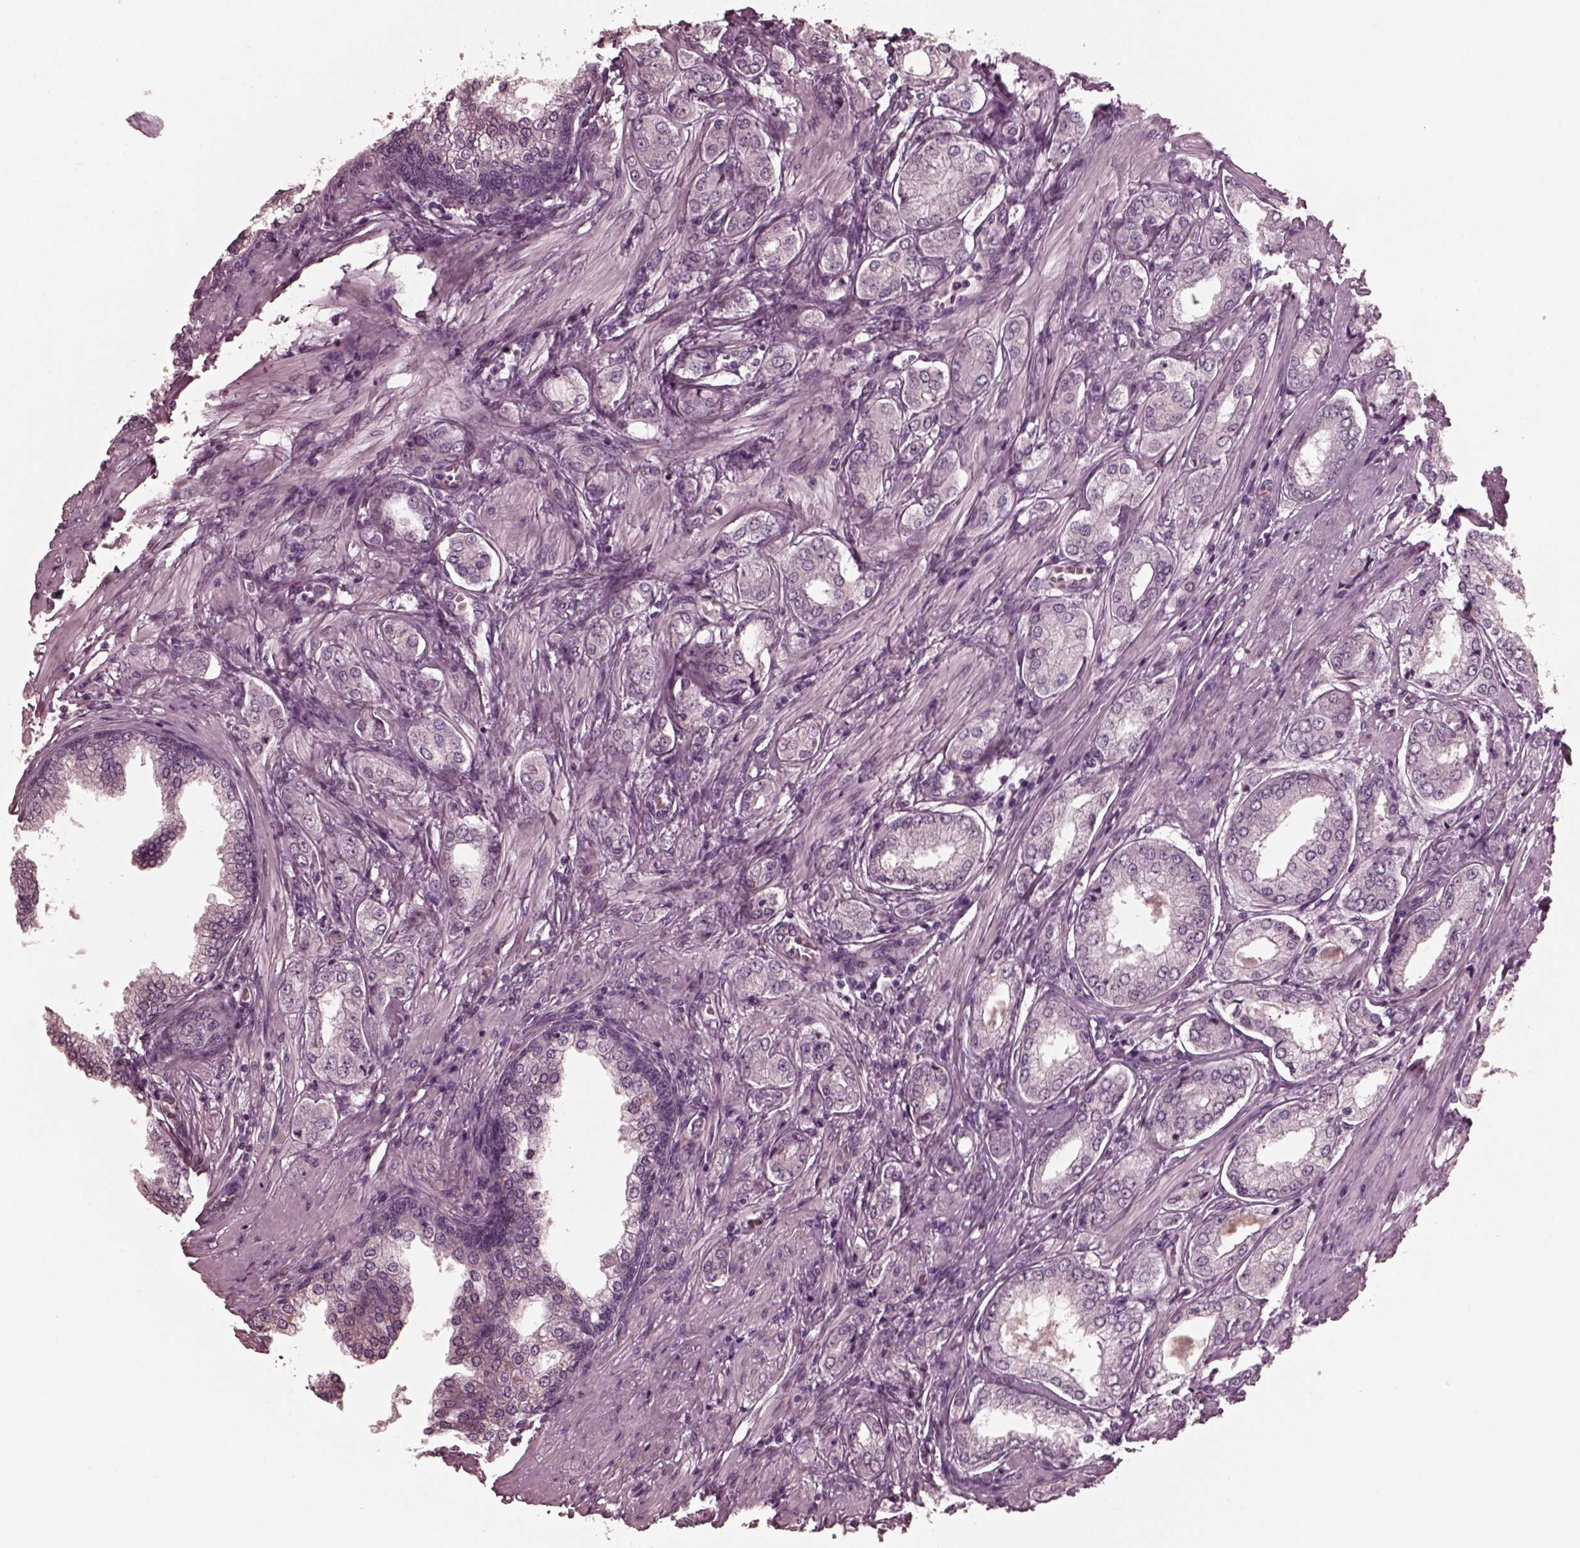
{"staining": {"intensity": "negative", "quantity": "none", "location": "none"}, "tissue": "prostate cancer", "cell_type": "Tumor cells", "image_type": "cancer", "snomed": [{"axis": "morphology", "description": "Adenocarcinoma, NOS"}, {"axis": "topography", "description": "Prostate"}], "caption": "There is no significant staining in tumor cells of adenocarcinoma (prostate). (Brightfield microscopy of DAB immunohistochemistry (IHC) at high magnification).", "gene": "CGA", "patient": {"sex": "male", "age": 63}}